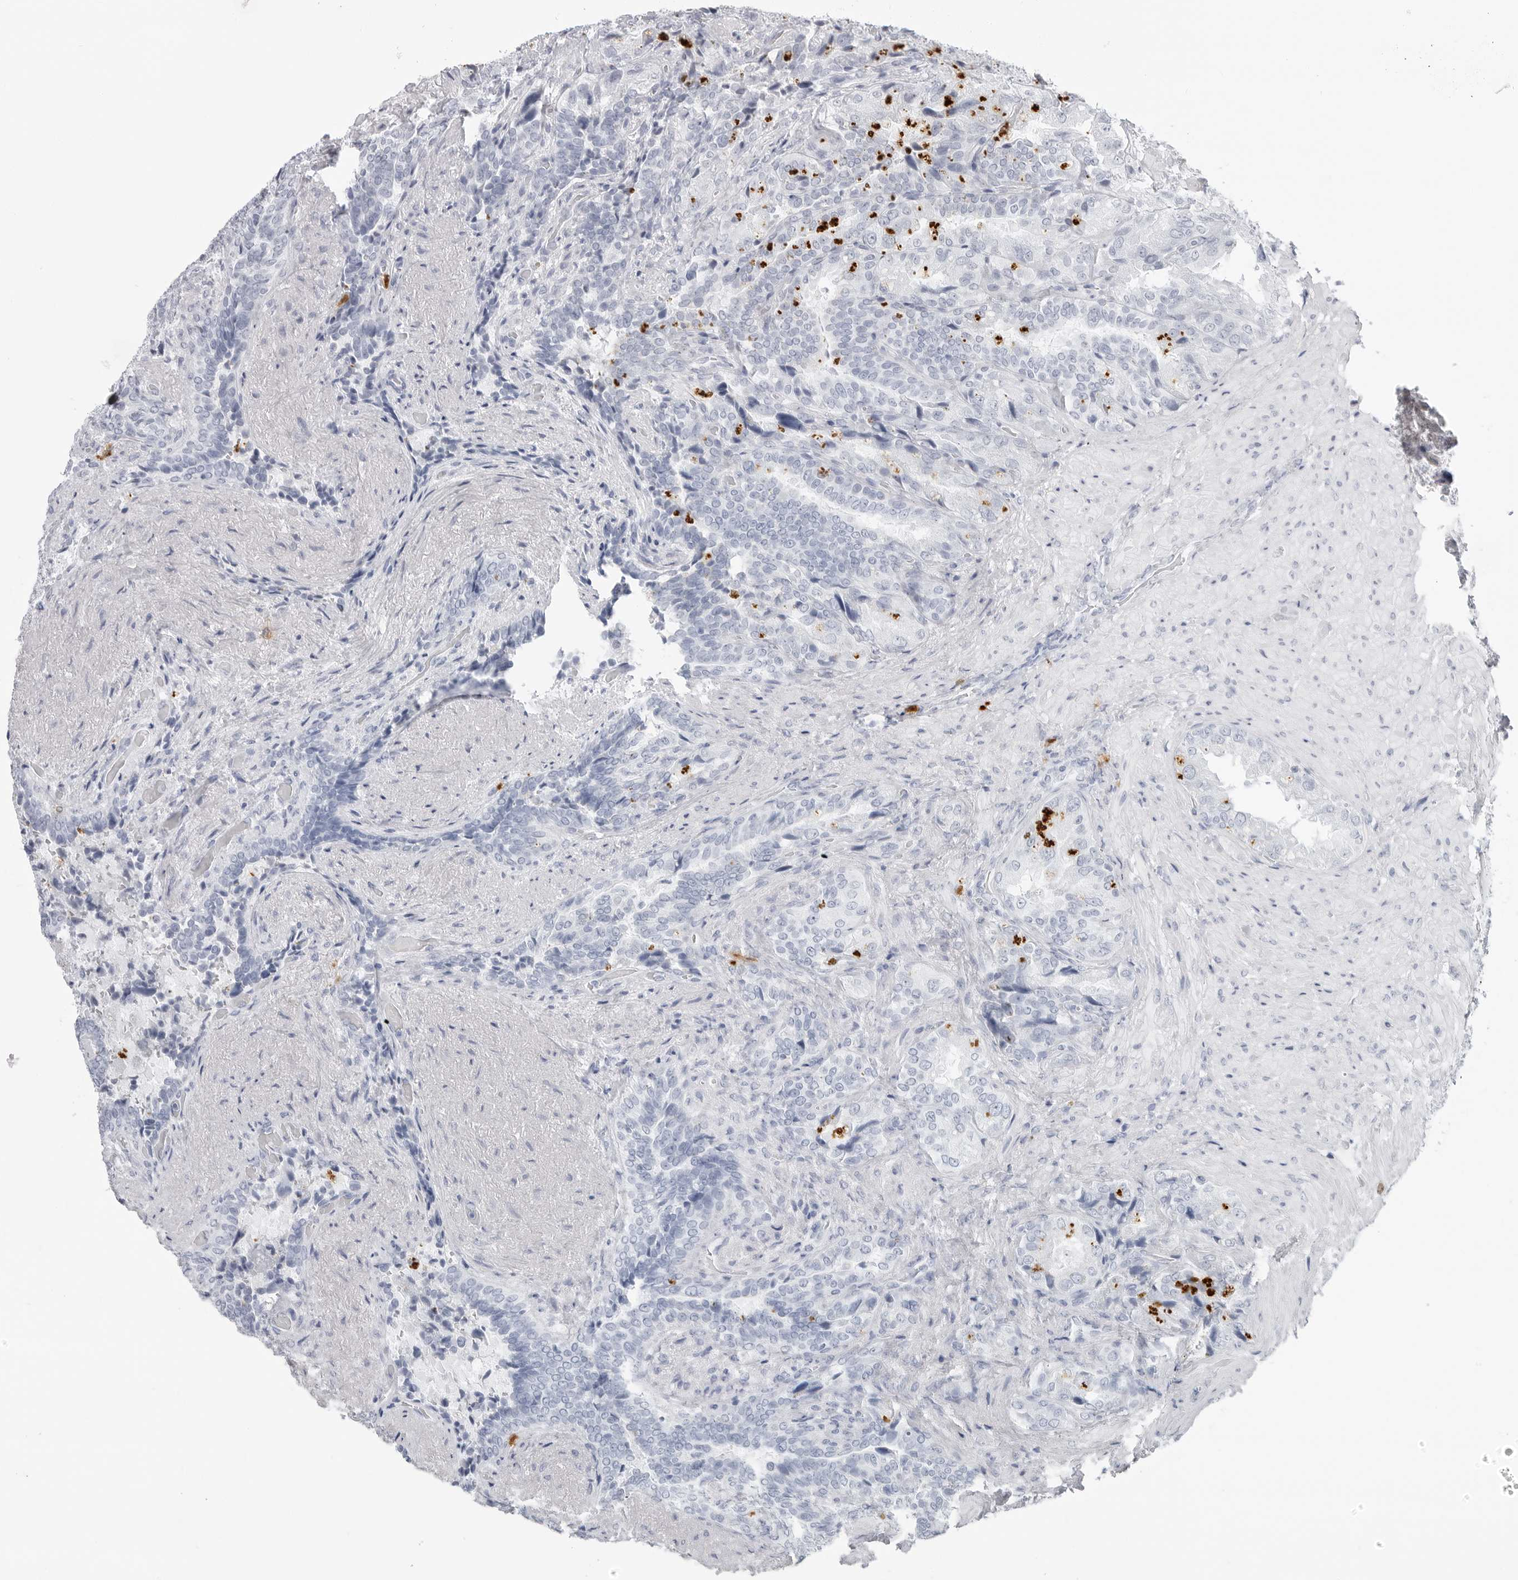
{"staining": {"intensity": "negative", "quantity": "none", "location": "none"}, "tissue": "seminal vesicle", "cell_type": "Glandular cells", "image_type": "normal", "snomed": [{"axis": "morphology", "description": "Normal tissue, NOS"}, {"axis": "topography", "description": "Seminal veicle"}, {"axis": "topography", "description": "Peripheral nerve tissue"}], "caption": "Immunohistochemical staining of normal seminal vesicle demonstrates no significant positivity in glandular cells.", "gene": "AMPD1", "patient": {"sex": "male", "age": 63}}